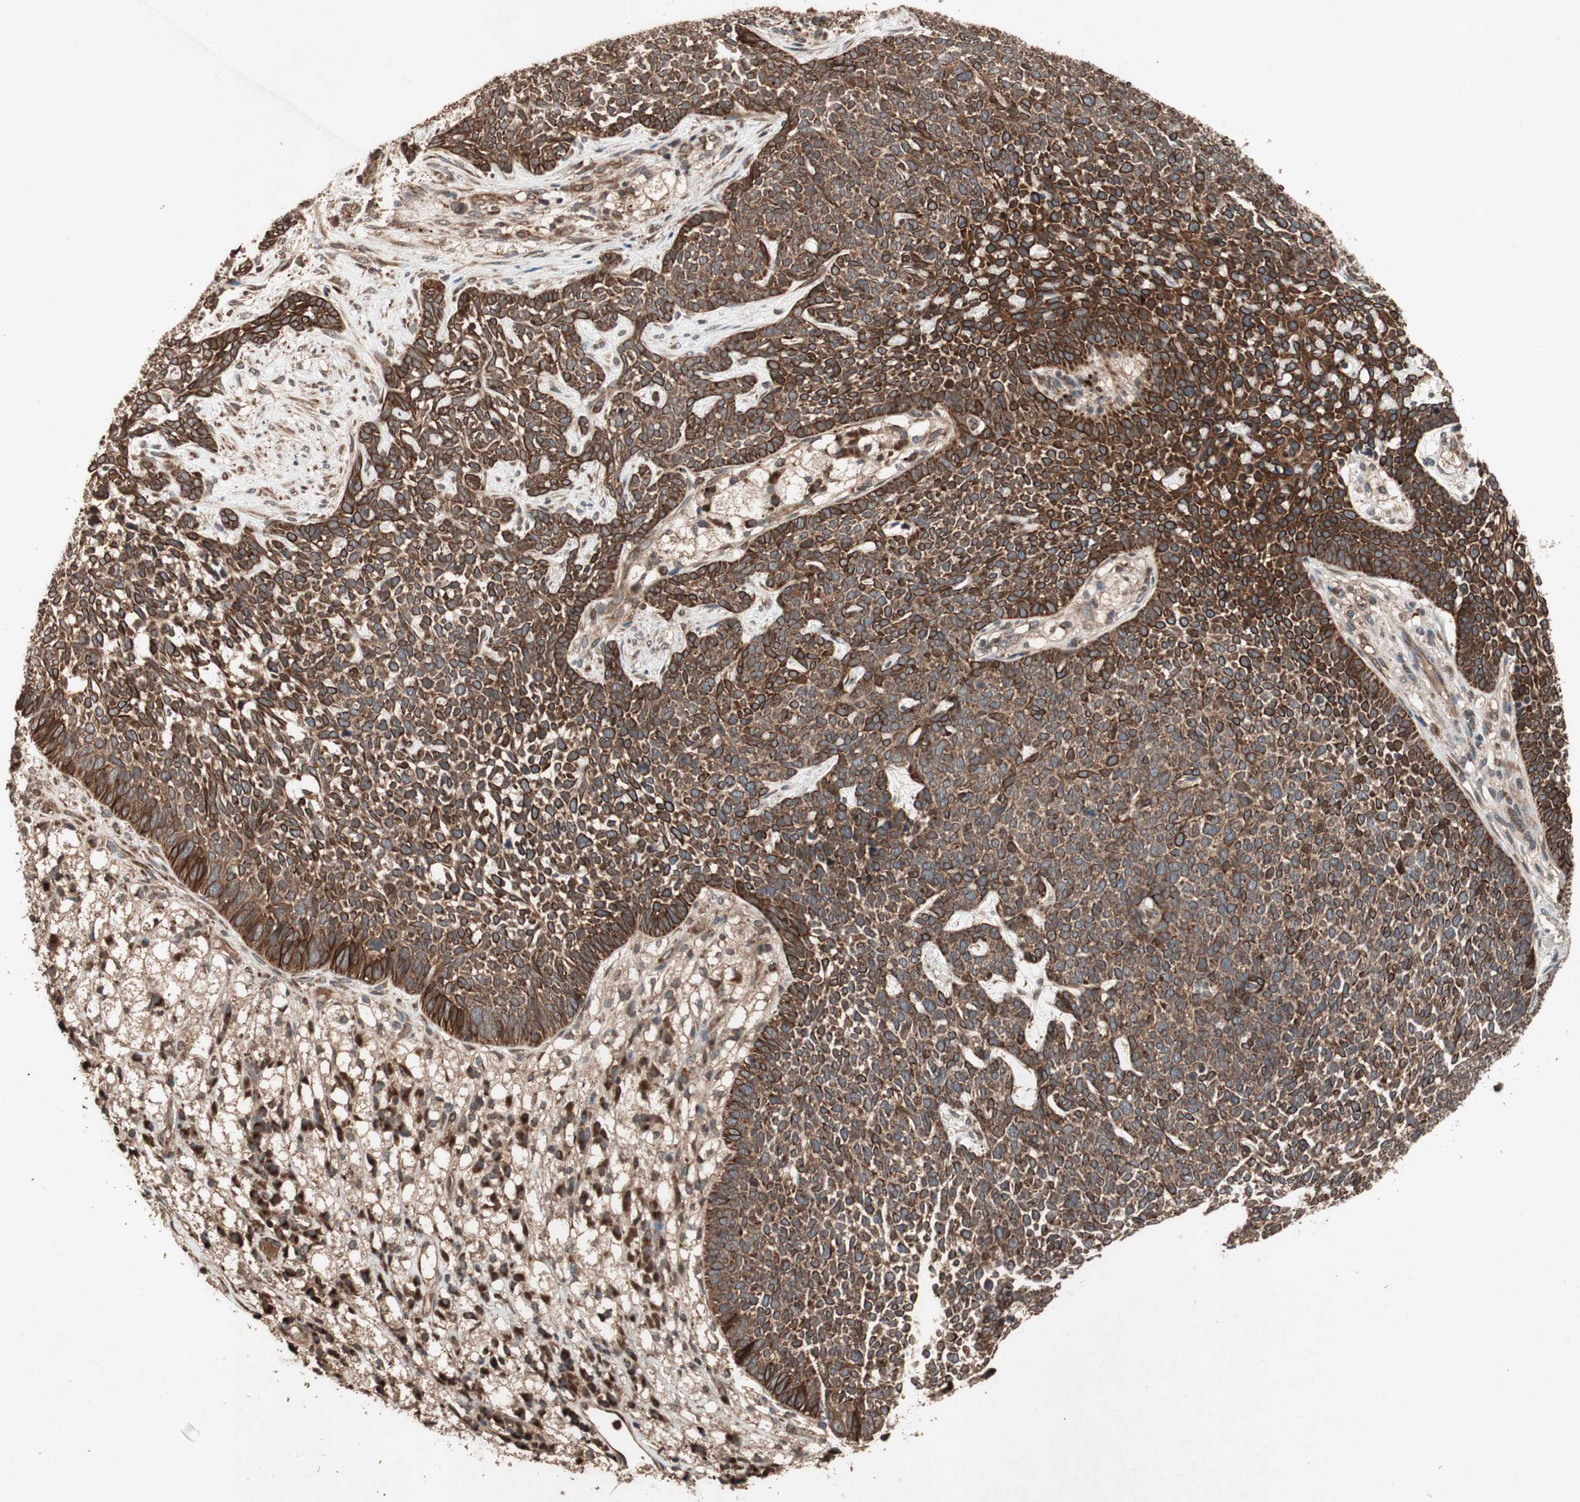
{"staining": {"intensity": "strong", "quantity": ">75%", "location": "cytoplasmic/membranous"}, "tissue": "skin cancer", "cell_type": "Tumor cells", "image_type": "cancer", "snomed": [{"axis": "morphology", "description": "Basal cell carcinoma"}, {"axis": "topography", "description": "Skin"}], "caption": "High-power microscopy captured an IHC histopathology image of skin cancer (basal cell carcinoma), revealing strong cytoplasmic/membranous staining in approximately >75% of tumor cells.", "gene": "RAB1A", "patient": {"sex": "female", "age": 84}}